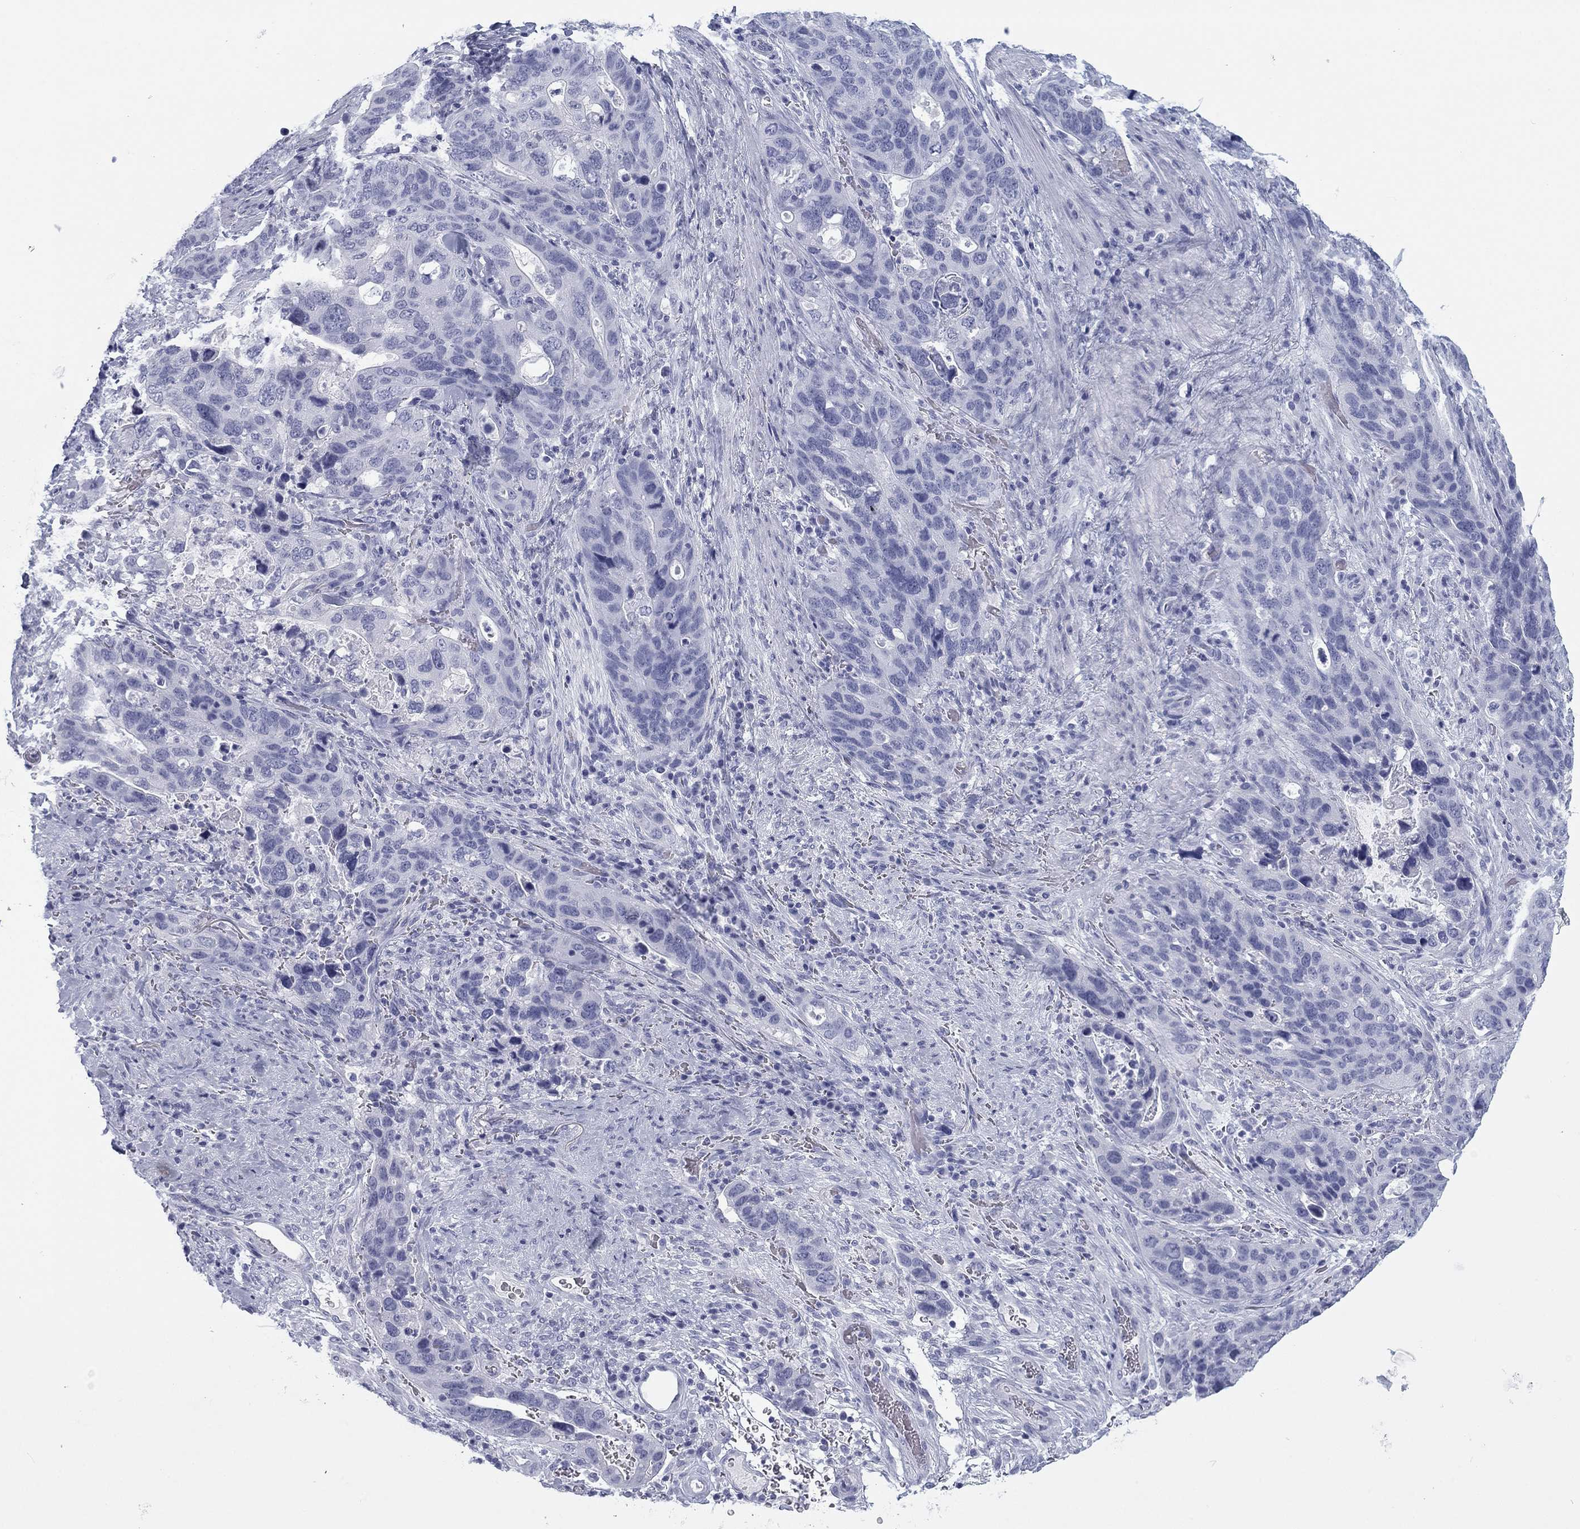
{"staining": {"intensity": "negative", "quantity": "none", "location": "none"}, "tissue": "stomach cancer", "cell_type": "Tumor cells", "image_type": "cancer", "snomed": [{"axis": "morphology", "description": "Adenocarcinoma, NOS"}, {"axis": "topography", "description": "Stomach"}], "caption": "A high-resolution photomicrograph shows immunohistochemistry (IHC) staining of stomach cancer, which demonstrates no significant staining in tumor cells.", "gene": "CALB1", "patient": {"sex": "male", "age": 54}}